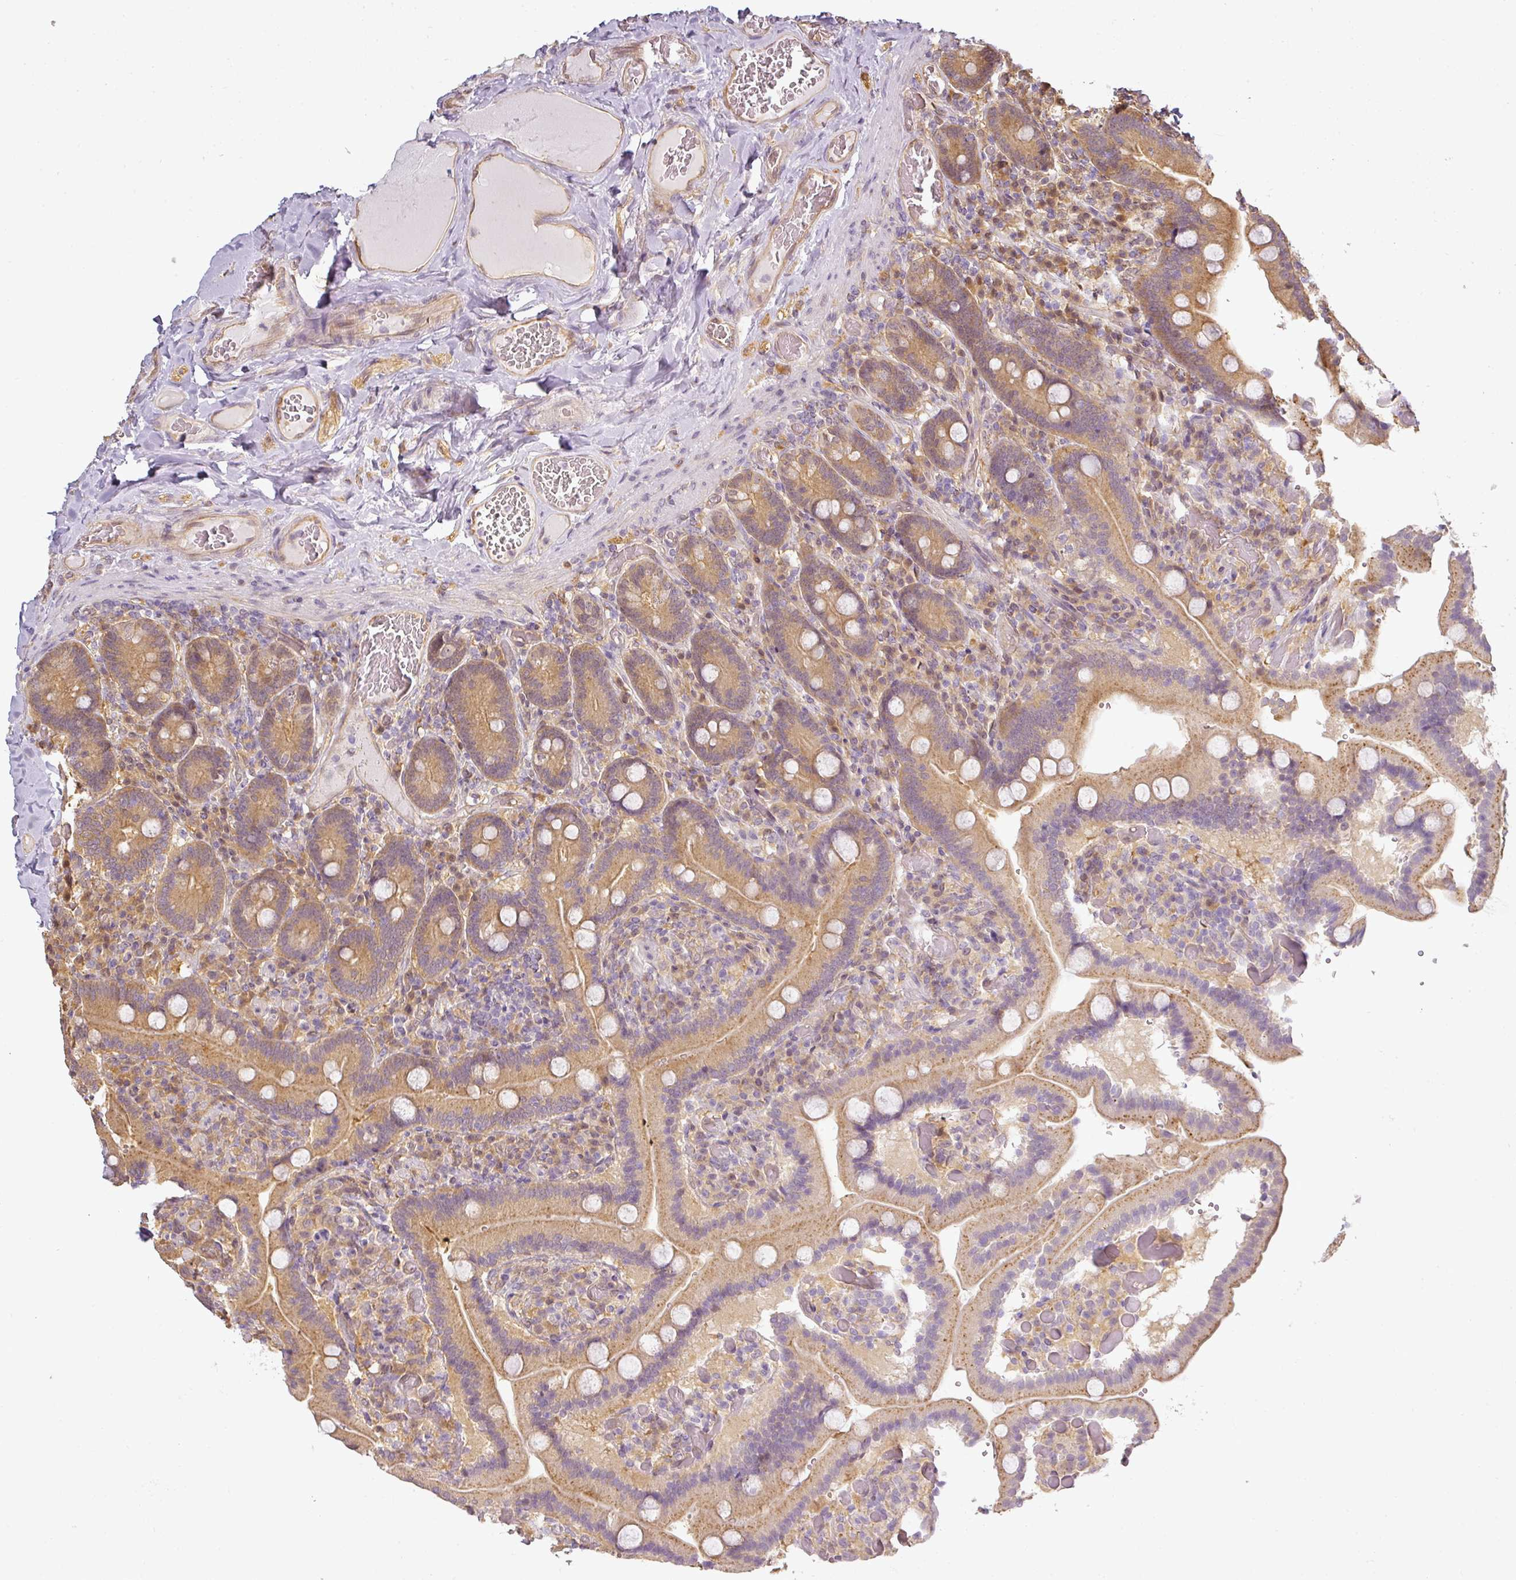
{"staining": {"intensity": "moderate", "quantity": "25%-75%", "location": "cytoplasmic/membranous"}, "tissue": "duodenum", "cell_type": "Glandular cells", "image_type": "normal", "snomed": [{"axis": "morphology", "description": "Normal tissue, NOS"}, {"axis": "topography", "description": "Duodenum"}], "caption": "Duodenum stained with DAB immunohistochemistry exhibits medium levels of moderate cytoplasmic/membranous staining in about 25%-75% of glandular cells. (Brightfield microscopy of DAB IHC at high magnification).", "gene": "ANKRD18A", "patient": {"sex": "female", "age": 62}}